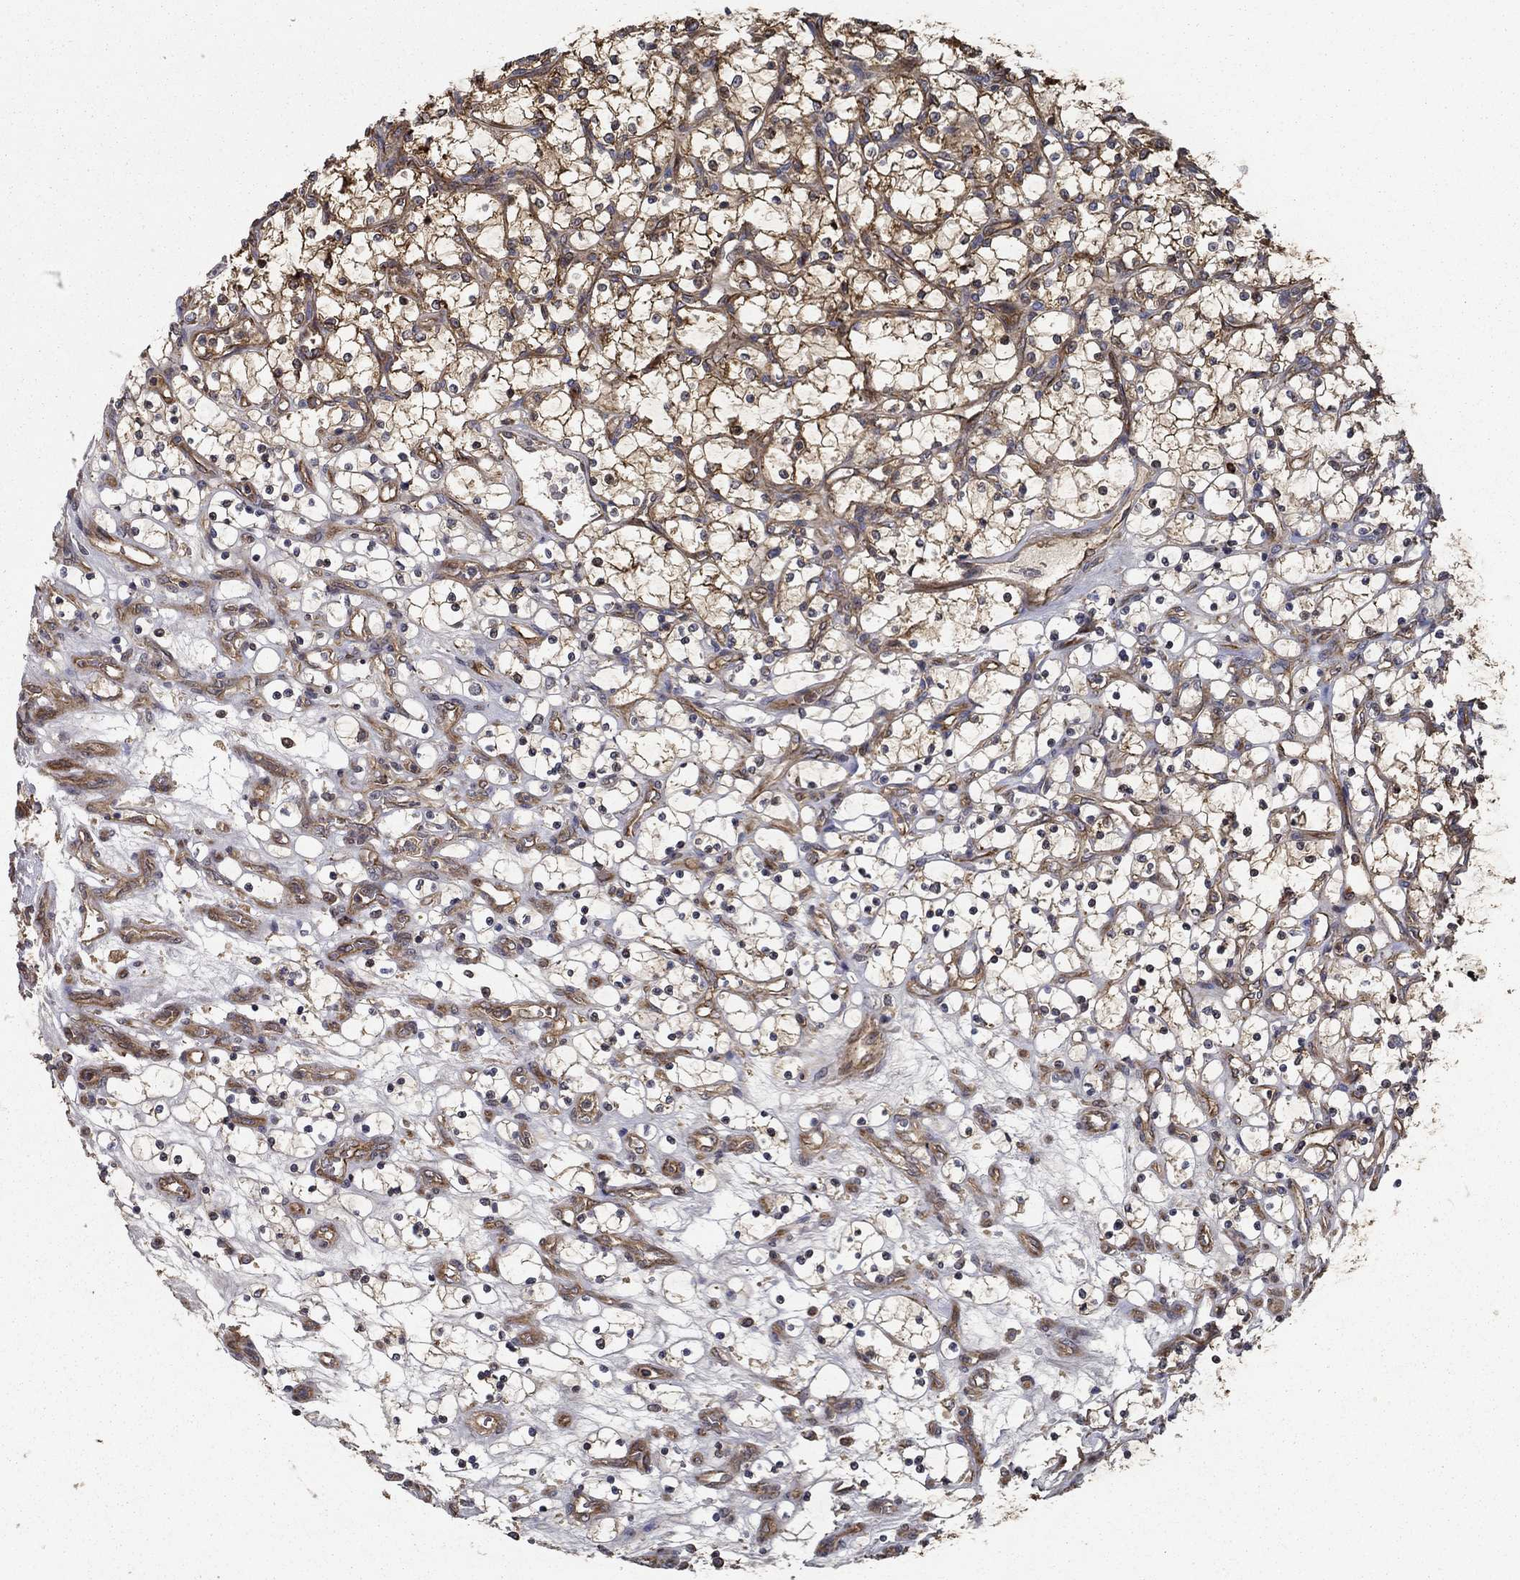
{"staining": {"intensity": "moderate", "quantity": "25%-75%", "location": "cytoplasmic/membranous"}, "tissue": "renal cancer", "cell_type": "Tumor cells", "image_type": "cancer", "snomed": [{"axis": "morphology", "description": "Adenocarcinoma, NOS"}, {"axis": "topography", "description": "Kidney"}], "caption": "This histopathology image reveals IHC staining of human adenocarcinoma (renal), with medium moderate cytoplasmic/membranous expression in about 25%-75% of tumor cells.", "gene": "BABAM2", "patient": {"sex": "female", "age": 69}}